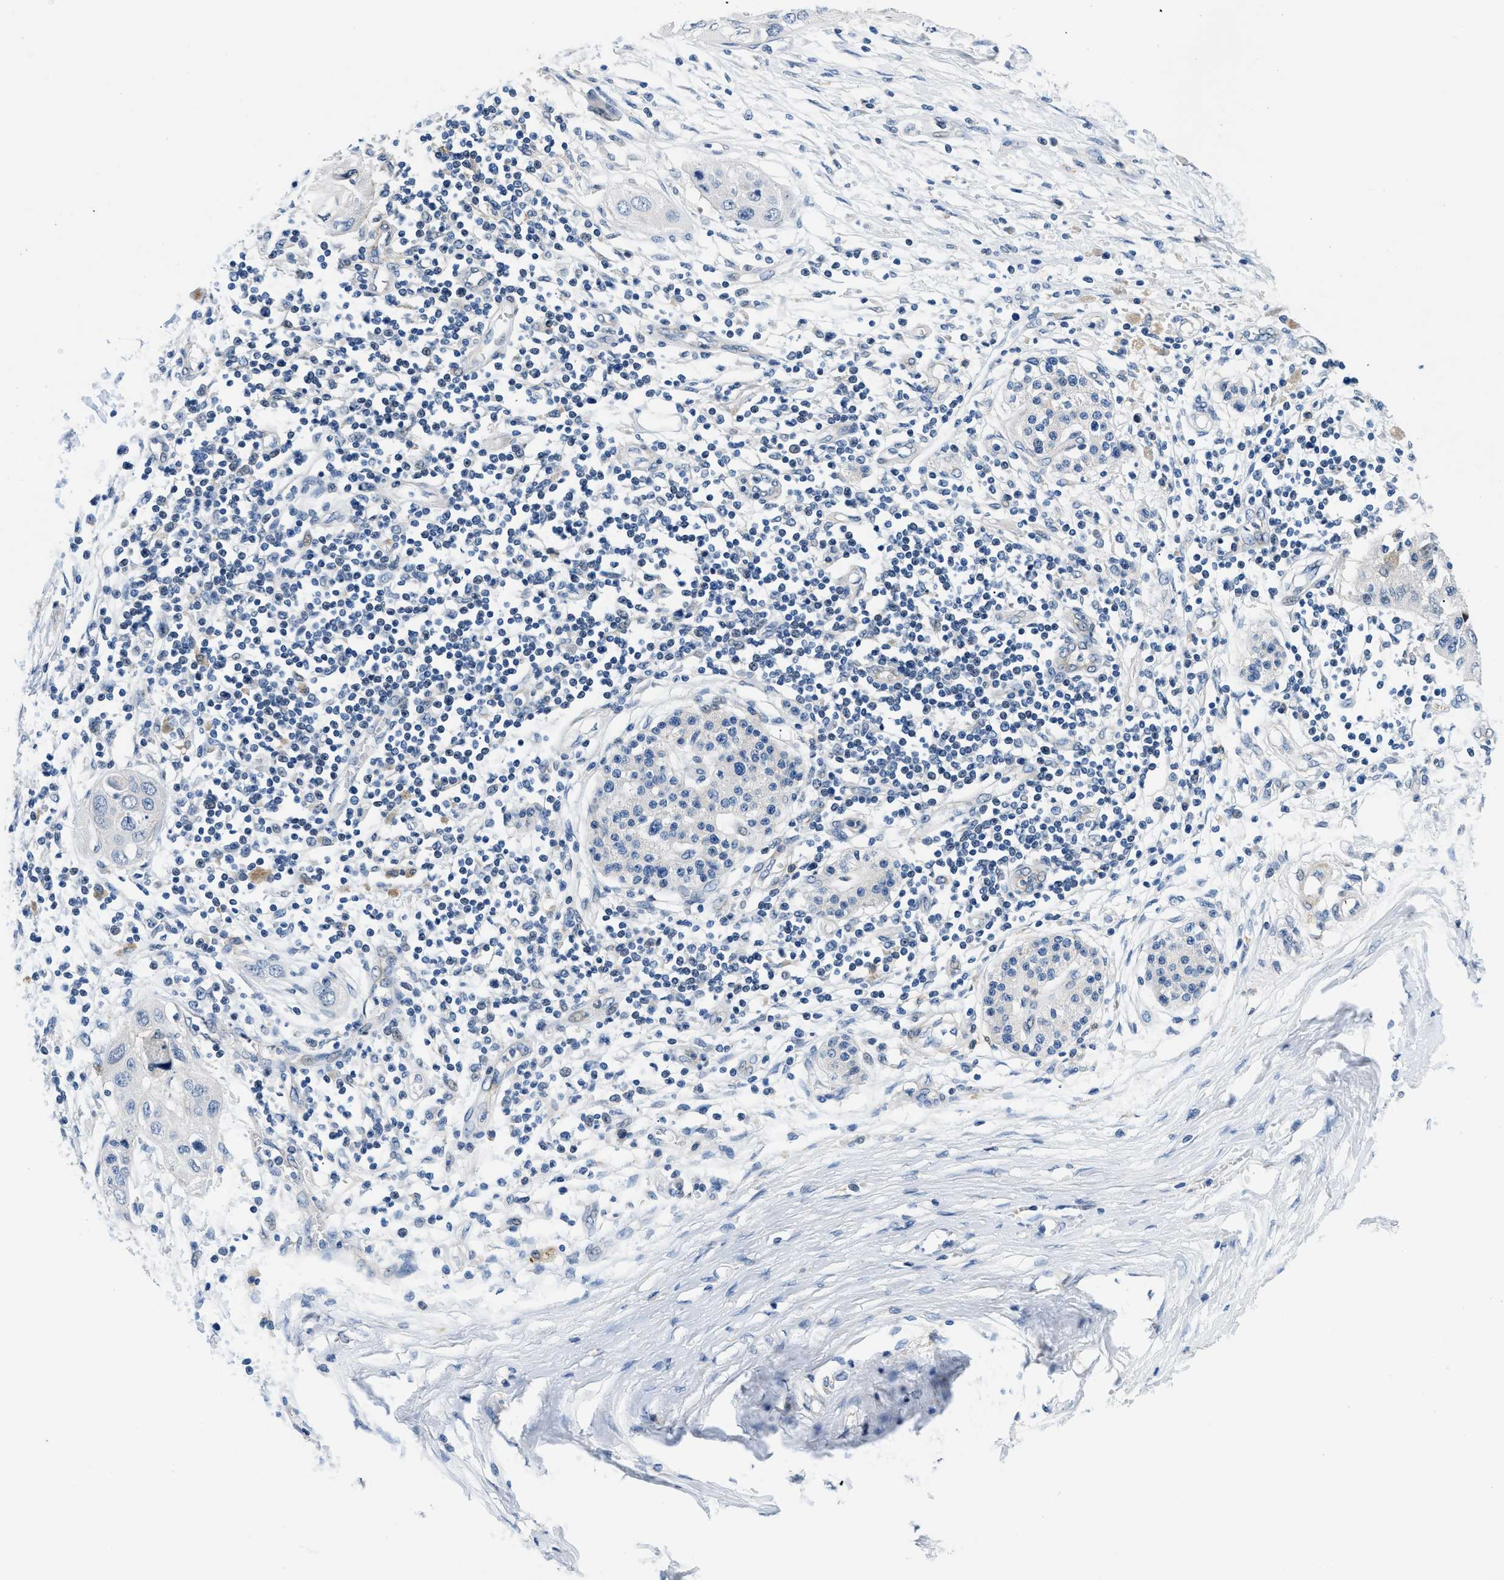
{"staining": {"intensity": "negative", "quantity": "none", "location": "none"}, "tissue": "pancreatic cancer", "cell_type": "Tumor cells", "image_type": "cancer", "snomed": [{"axis": "morphology", "description": "Adenocarcinoma, NOS"}, {"axis": "topography", "description": "Pancreas"}], "caption": "Tumor cells show no significant staining in pancreatic cancer. (Brightfield microscopy of DAB immunohistochemistry (IHC) at high magnification).", "gene": "FDCSP", "patient": {"sex": "female", "age": 70}}